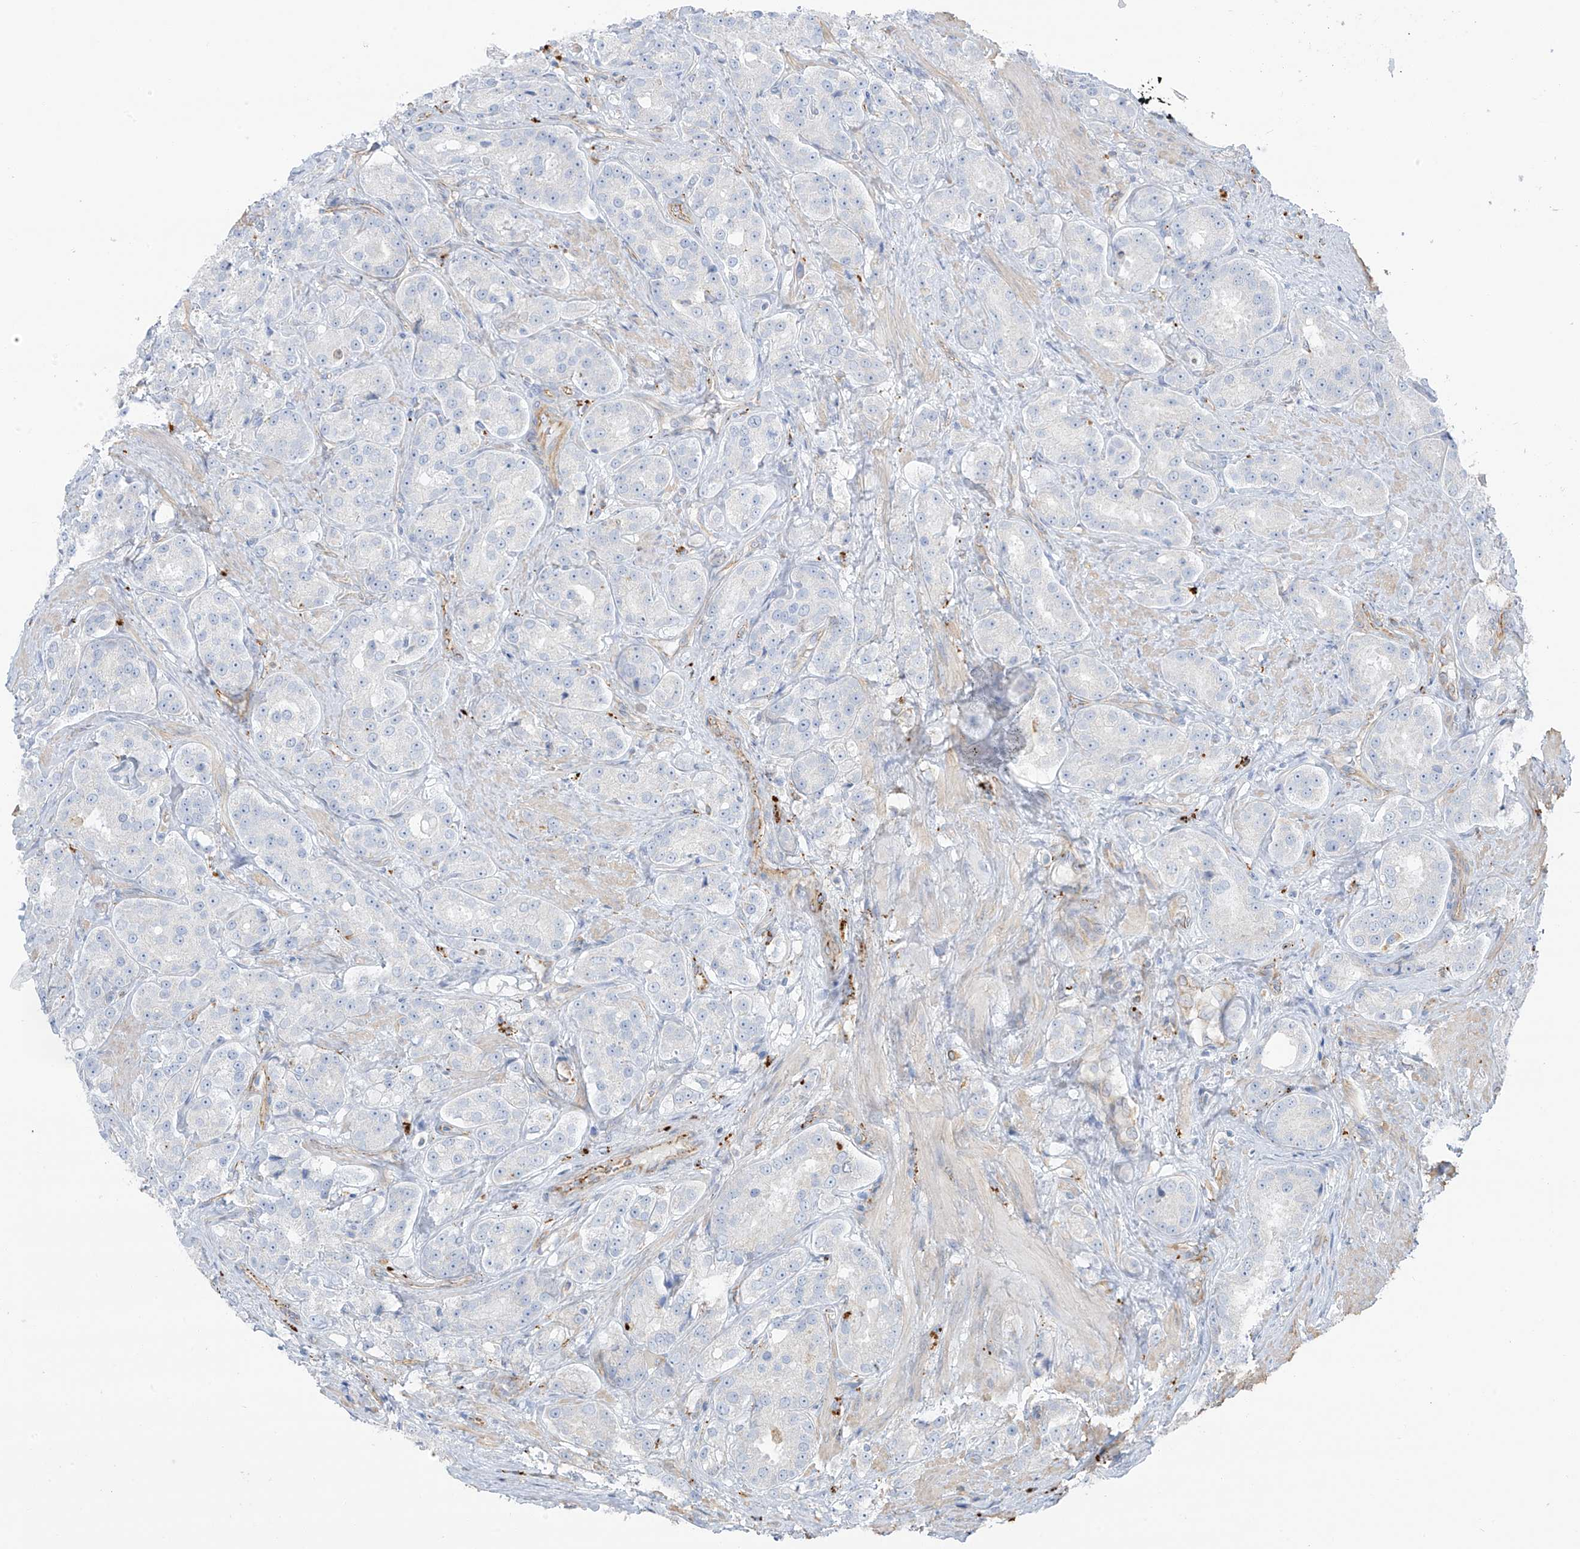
{"staining": {"intensity": "negative", "quantity": "none", "location": "none"}, "tissue": "prostate cancer", "cell_type": "Tumor cells", "image_type": "cancer", "snomed": [{"axis": "morphology", "description": "Adenocarcinoma, High grade"}, {"axis": "topography", "description": "Prostate"}], "caption": "Histopathology image shows no protein staining in tumor cells of prostate cancer tissue.", "gene": "TAL2", "patient": {"sex": "male", "age": 60}}